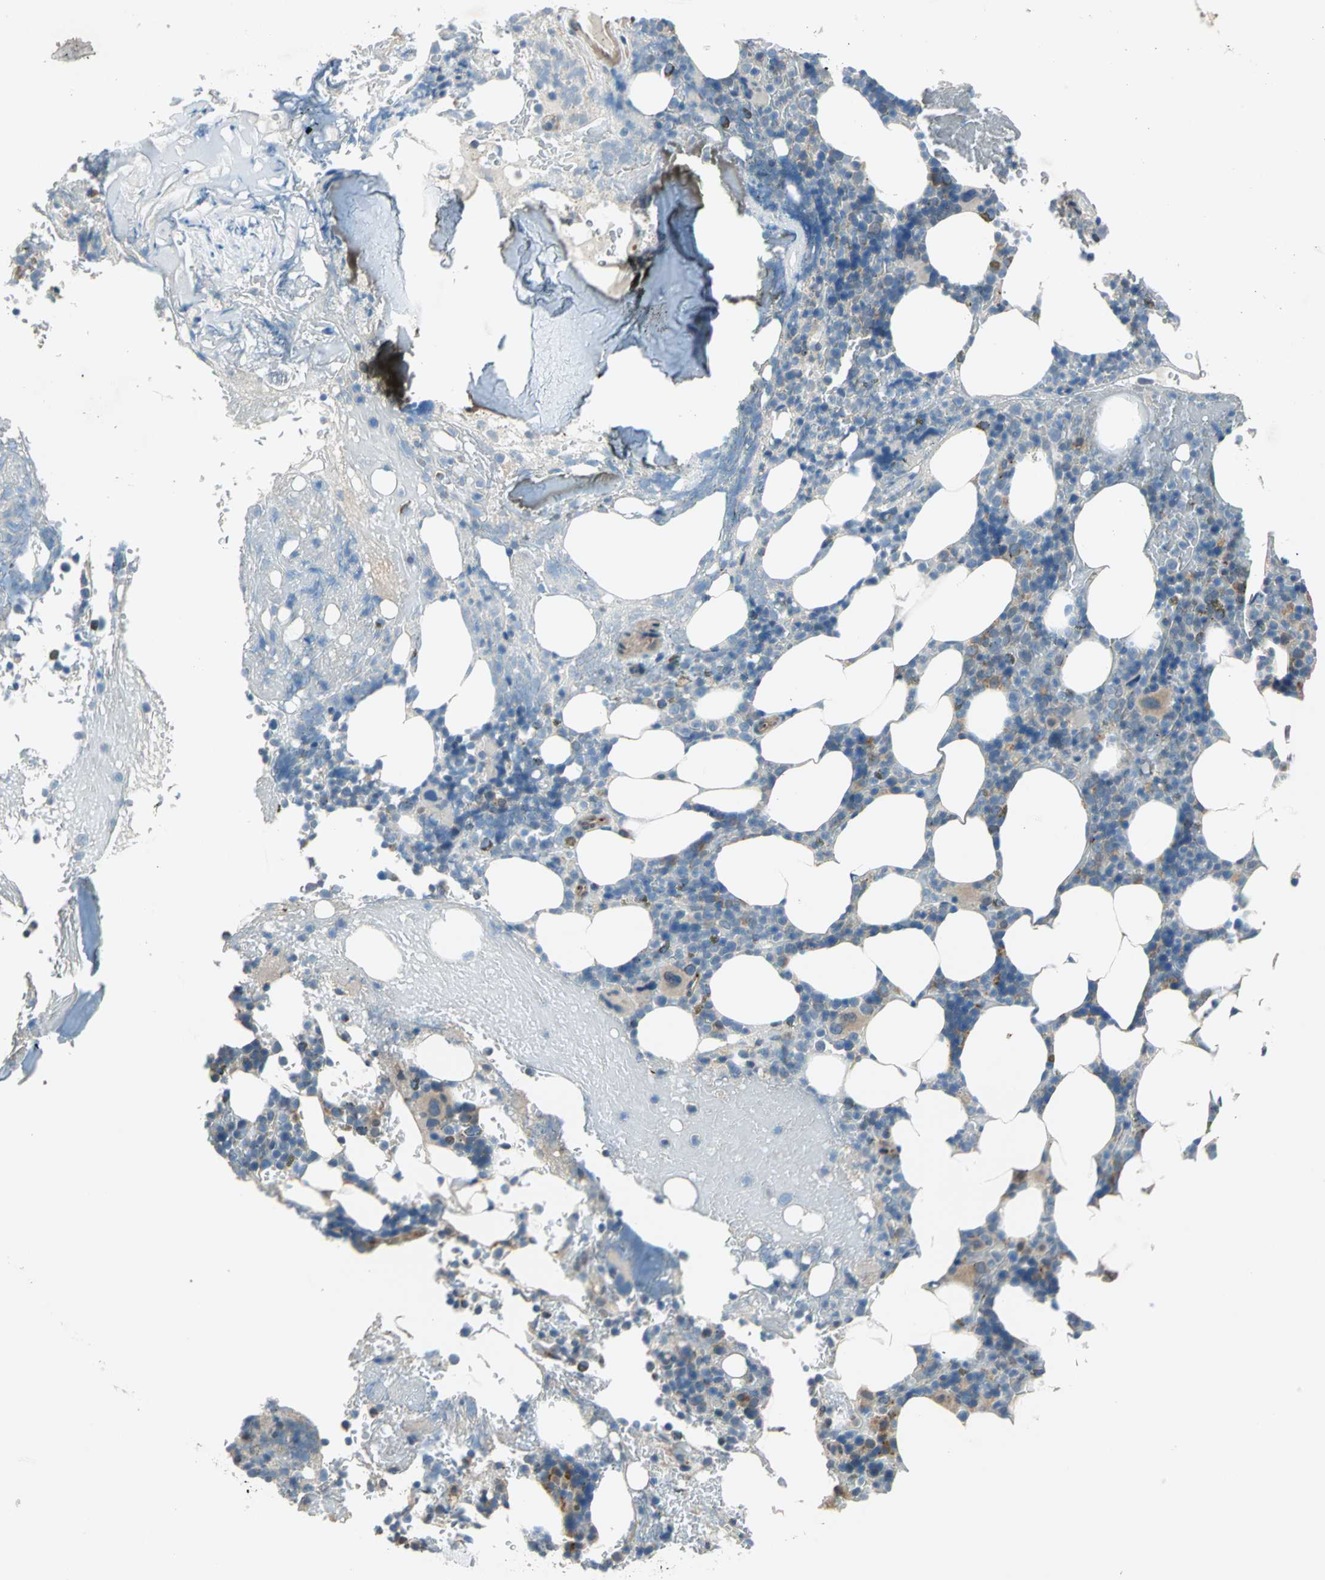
{"staining": {"intensity": "moderate", "quantity": "<25%", "location": "cytoplasmic/membranous"}, "tissue": "bone marrow", "cell_type": "Hematopoietic cells", "image_type": "normal", "snomed": [{"axis": "morphology", "description": "Normal tissue, NOS"}, {"axis": "topography", "description": "Bone marrow"}], "caption": "Immunohistochemistry histopathology image of unremarkable bone marrow: bone marrow stained using immunohistochemistry (IHC) demonstrates low levels of moderate protein expression localized specifically in the cytoplasmic/membranous of hematopoietic cells, appearing as a cytoplasmic/membranous brown color.", "gene": "TRAK1", "patient": {"sex": "female", "age": 73}}